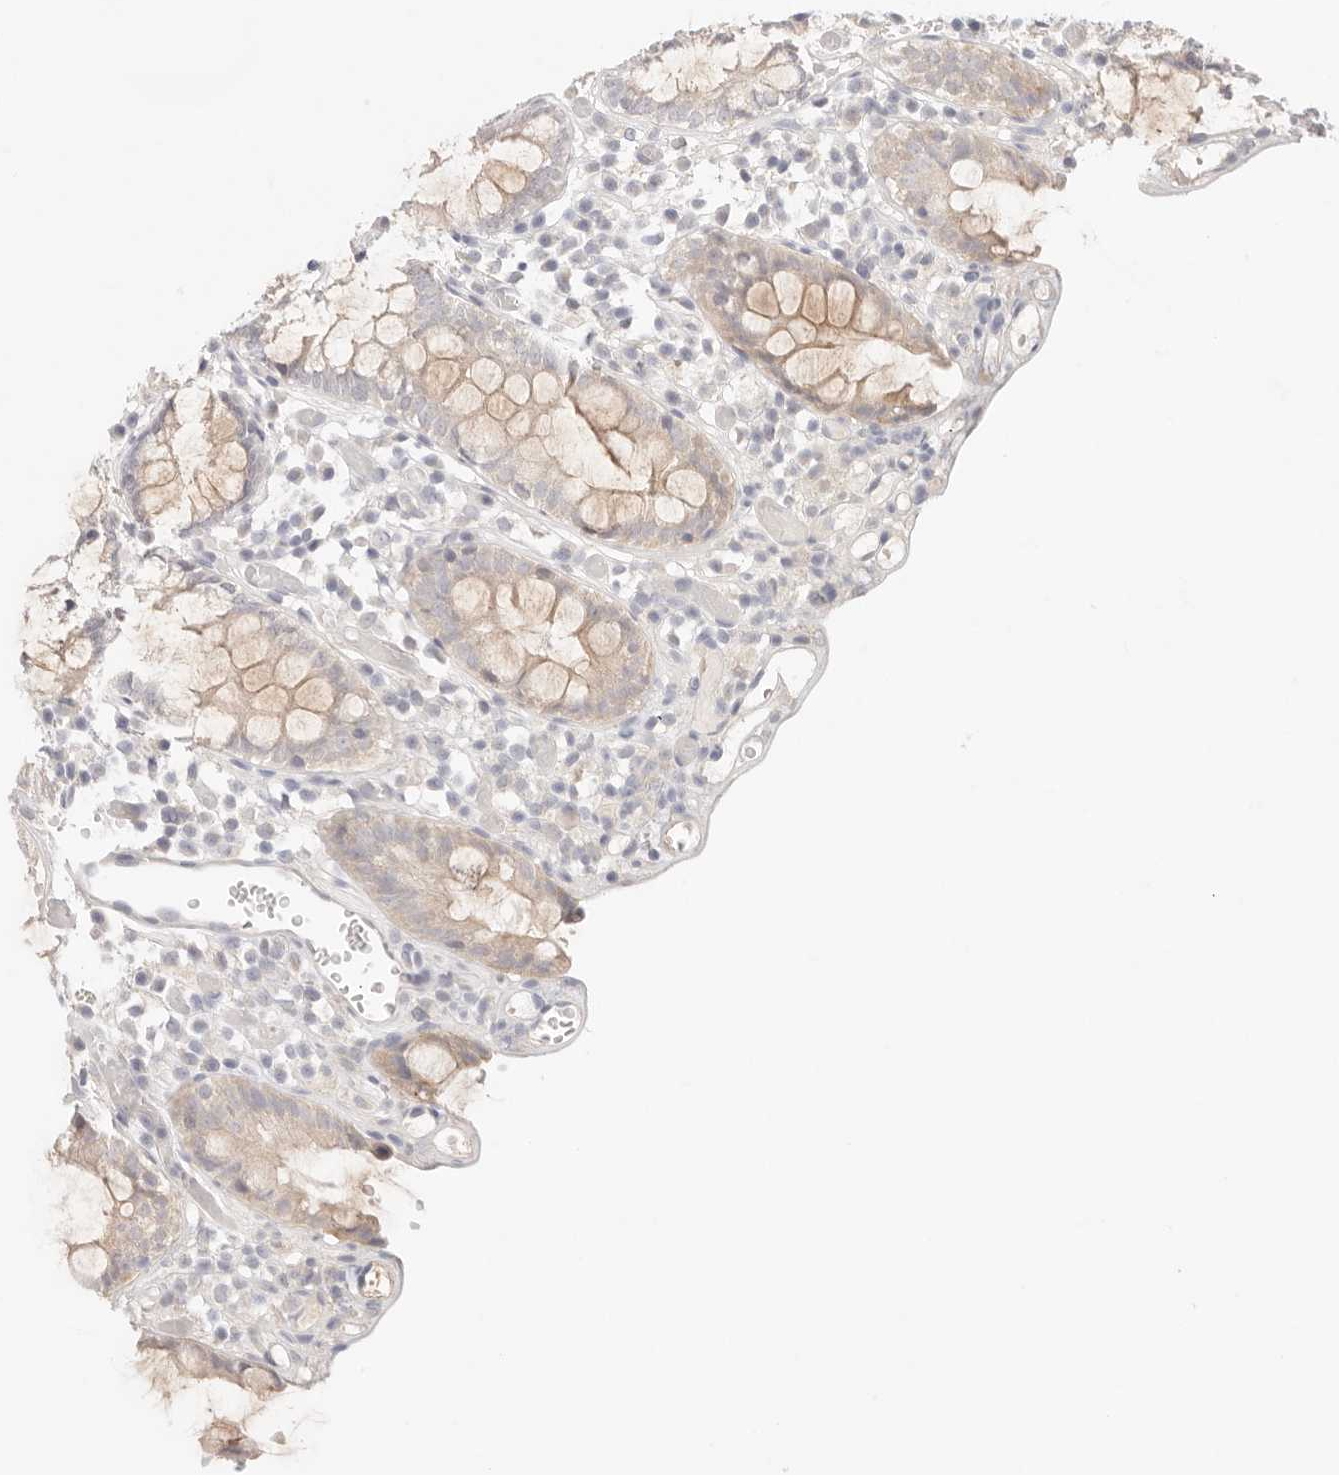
{"staining": {"intensity": "negative", "quantity": "none", "location": "none"}, "tissue": "colon", "cell_type": "Endothelial cells", "image_type": "normal", "snomed": [{"axis": "morphology", "description": "Normal tissue, NOS"}, {"axis": "topography", "description": "Colon"}], "caption": "Immunohistochemistry (IHC) of unremarkable human colon demonstrates no staining in endothelial cells. (DAB immunohistochemistry (IHC) with hematoxylin counter stain).", "gene": "SPHK1", "patient": {"sex": "male", "age": 14}}